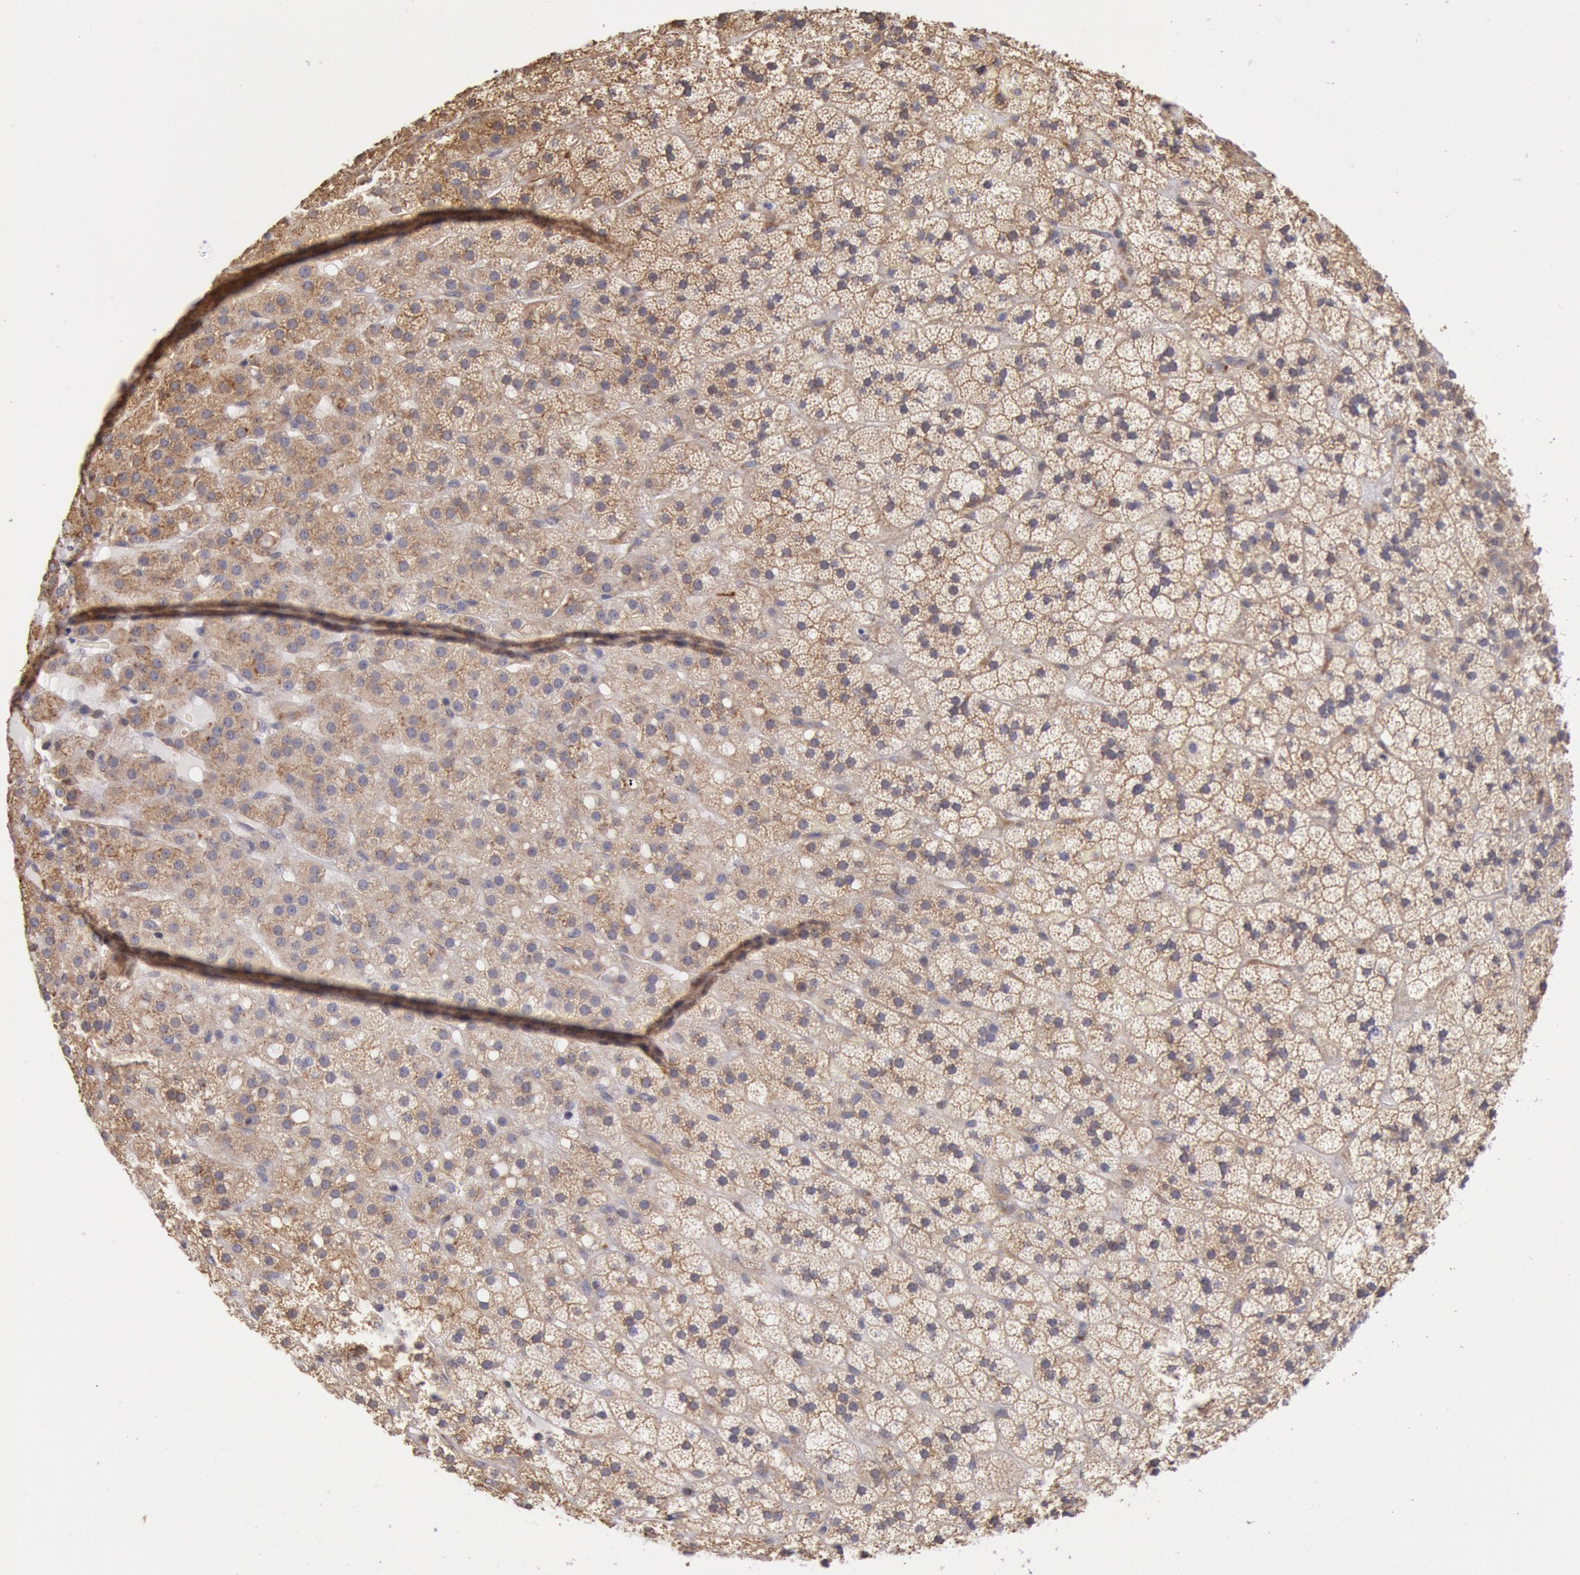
{"staining": {"intensity": "moderate", "quantity": ">75%", "location": "cytoplasmic/membranous"}, "tissue": "adrenal gland", "cell_type": "Glandular cells", "image_type": "normal", "snomed": [{"axis": "morphology", "description": "Normal tissue, NOS"}, {"axis": "topography", "description": "Adrenal gland"}], "caption": "Immunohistochemical staining of benign human adrenal gland reveals >75% levels of moderate cytoplasmic/membranous protein expression in about >75% of glandular cells.", "gene": "DRG1", "patient": {"sex": "male", "age": 35}}